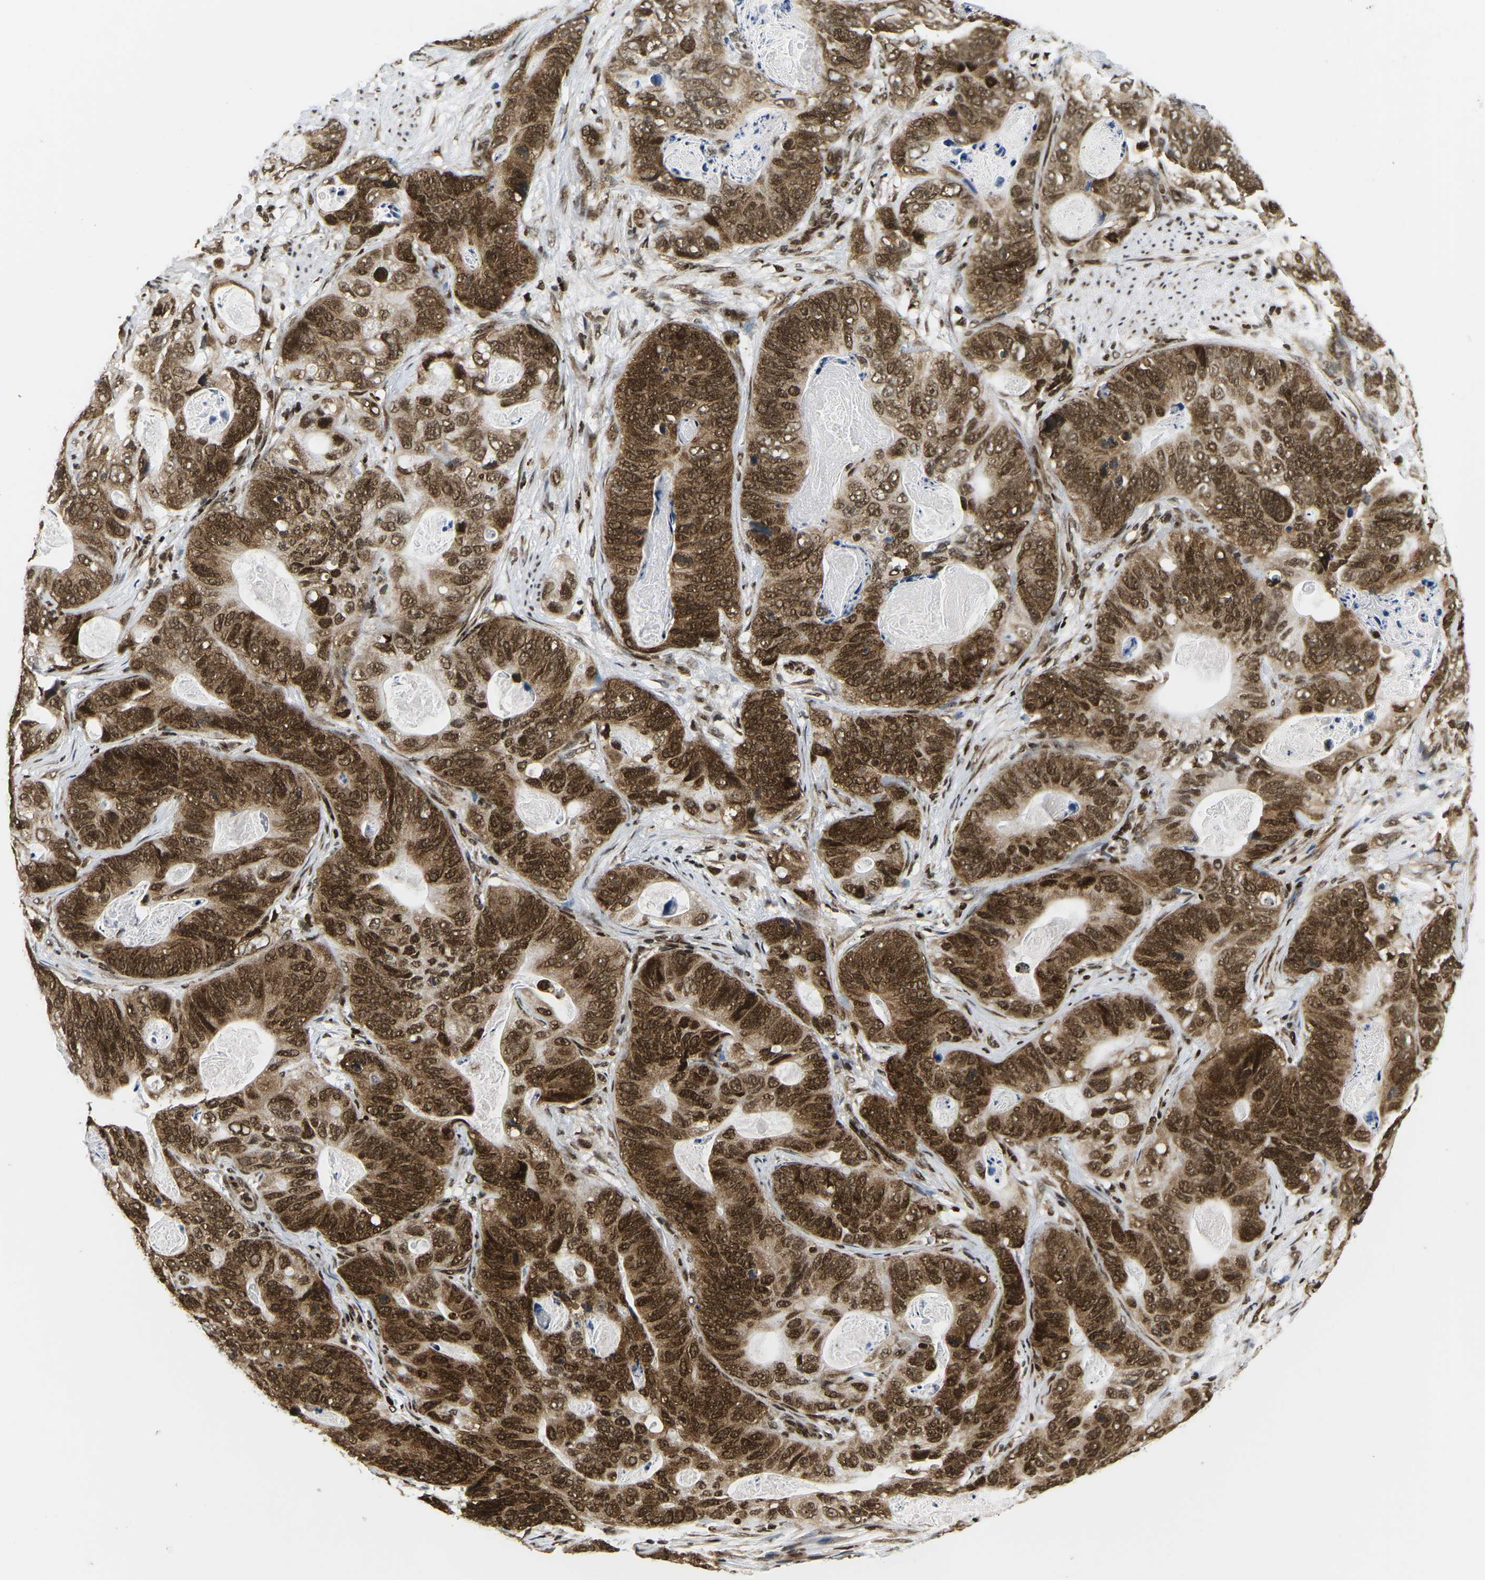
{"staining": {"intensity": "strong", "quantity": ">75%", "location": "cytoplasmic/membranous,nuclear"}, "tissue": "stomach cancer", "cell_type": "Tumor cells", "image_type": "cancer", "snomed": [{"axis": "morphology", "description": "Adenocarcinoma, NOS"}, {"axis": "topography", "description": "Stomach"}], "caption": "This is a photomicrograph of immunohistochemistry (IHC) staining of stomach cancer, which shows strong positivity in the cytoplasmic/membranous and nuclear of tumor cells.", "gene": "CELF1", "patient": {"sex": "female", "age": 89}}